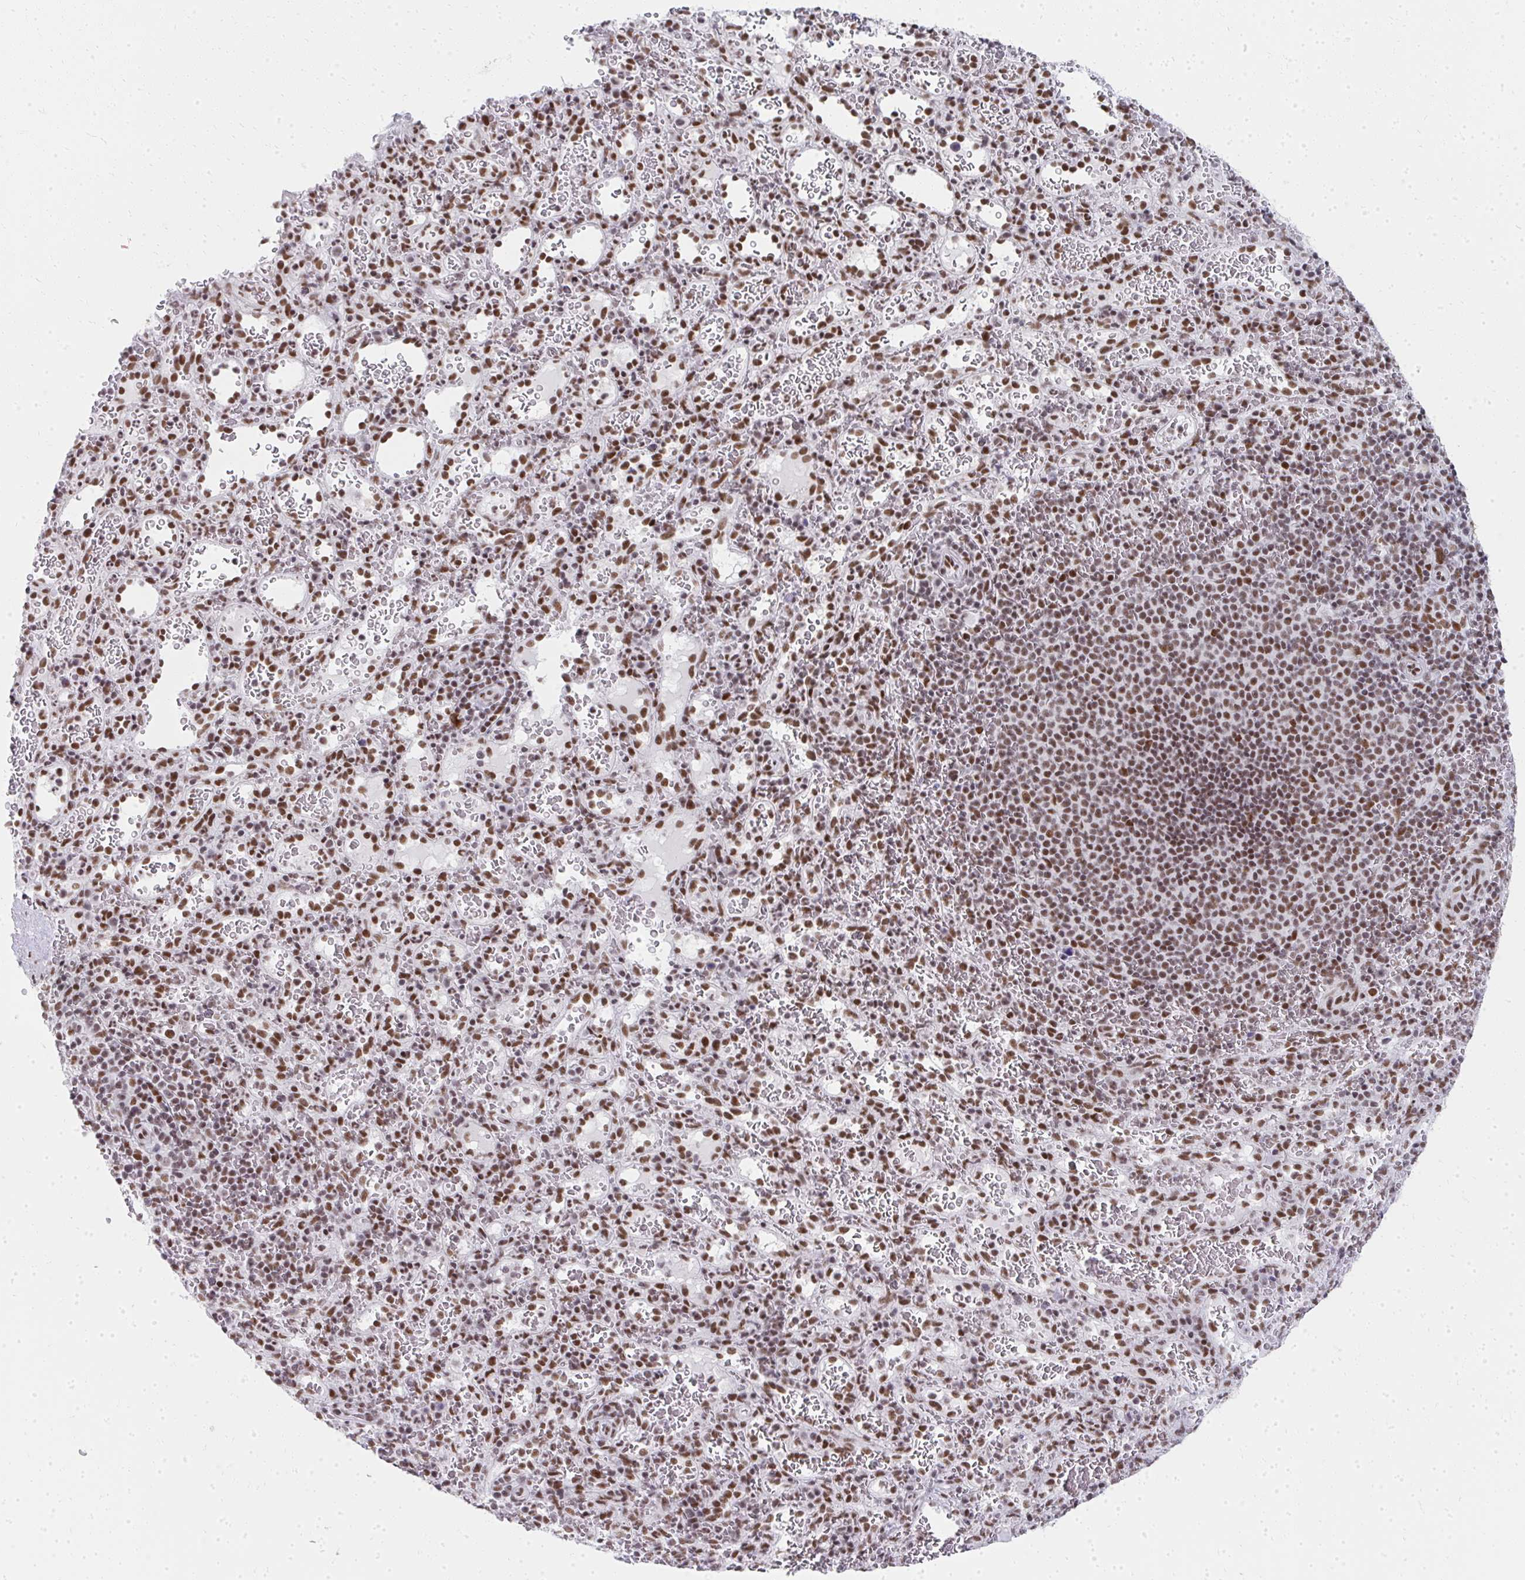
{"staining": {"intensity": "moderate", "quantity": ">75%", "location": "nuclear"}, "tissue": "spleen", "cell_type": "Cells in red pulp", "image_type": "normal", "snomed": [{"axis": "morphology", "description": "Normal tissue, NOS"}, {"axis": "topography", "description": "Spleen"}], "caption": "This is a histology image of immunohistochemistry (IHC) staining of benign spleen, which shows moderate expression in the nuclear of cells in red pulp.", "gene": "CREBBP", "patient": {"sex": "male", "age": 57}}